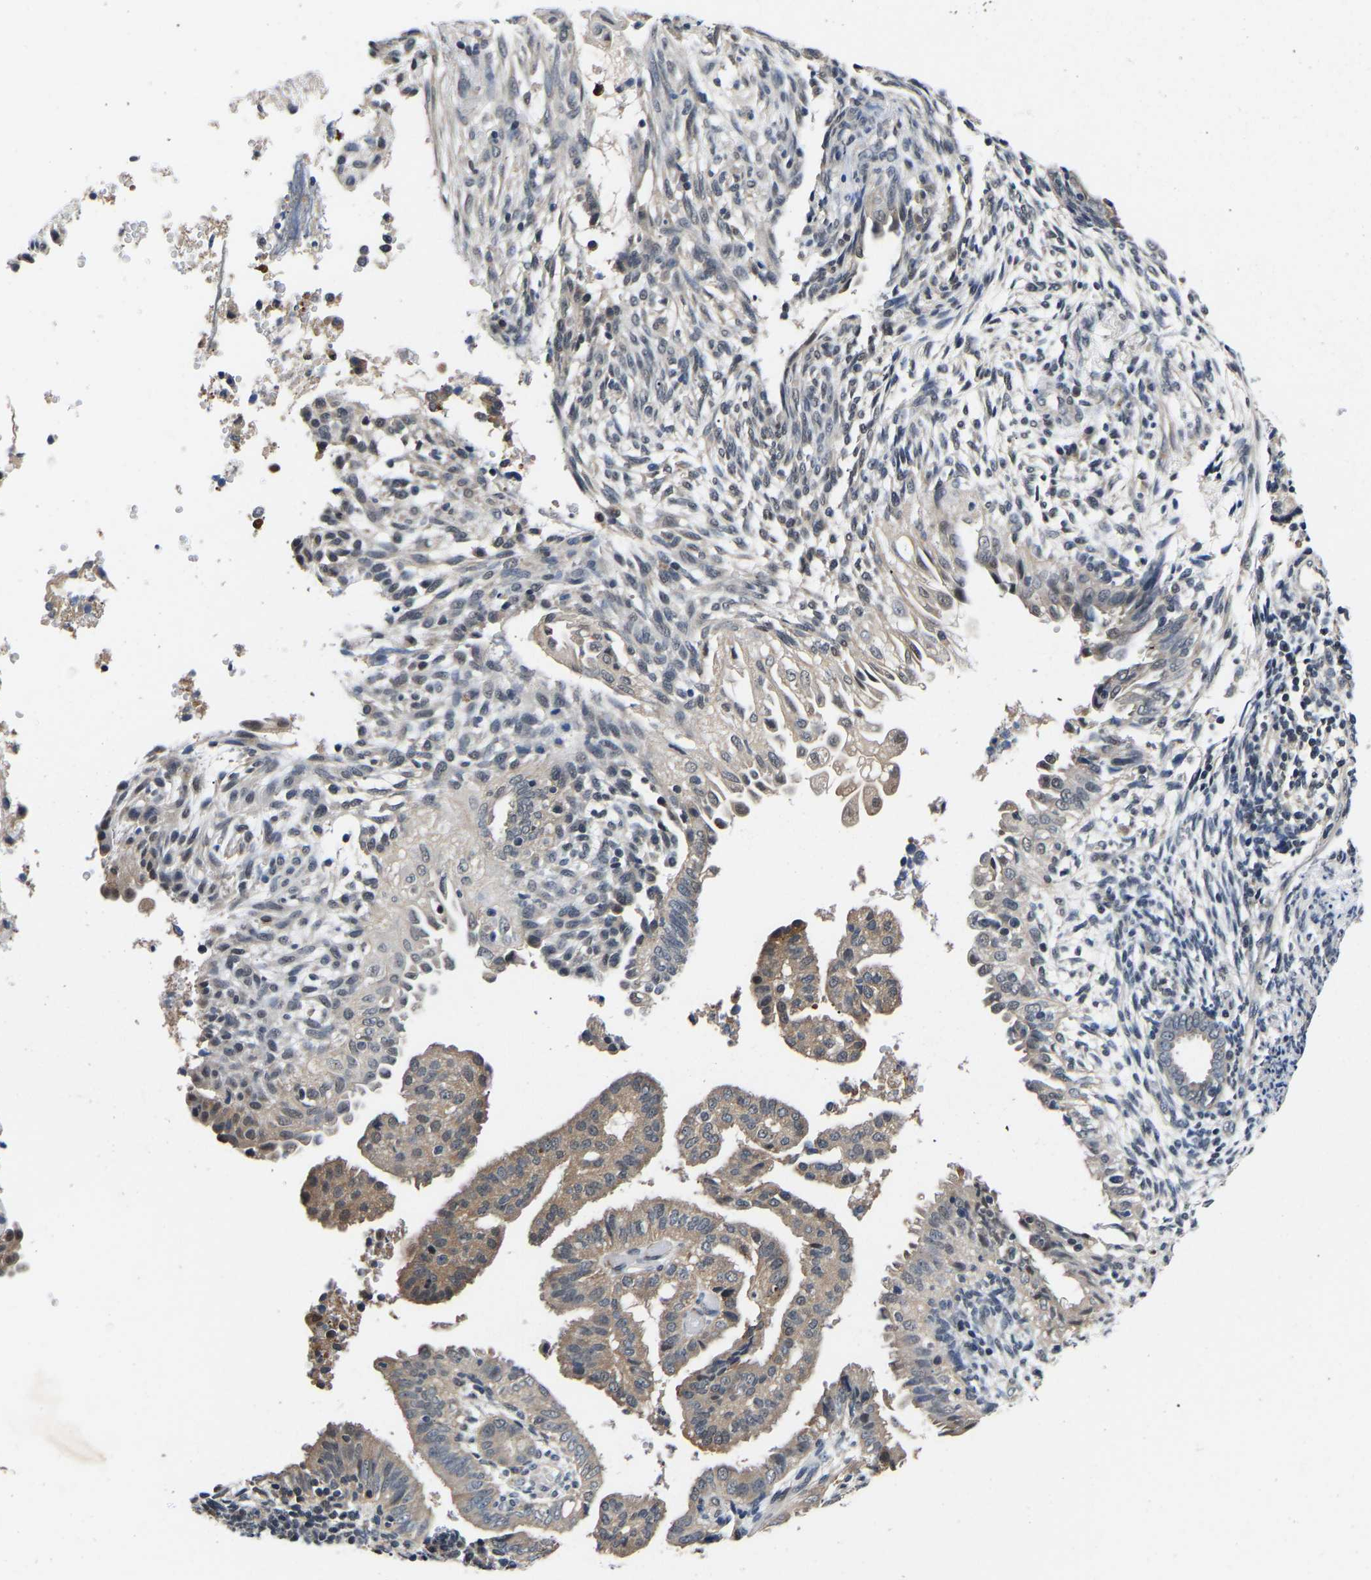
{"staining": {"intensity": "weak", "quantity": "<25%", "location": "cytoplasmic/membranous"}, "tissue": "endometrial cancer", "cell_type": "Tumor cells", "image_type": "cancer", "snomed": [{"axis": "morphology", "description": "Adenocarcinoma, NOS"}, {"axis": "topography", "description": "Endometrium"}], "caption": "Tumor cells show no significant positivity in endometrial cancer (adenocarcinoma). (DAB (3,3'-diaminobenzidine) IHC, high magnification).", "gene": "METTL16", "patient": {"sex": "female", "age": 58}}